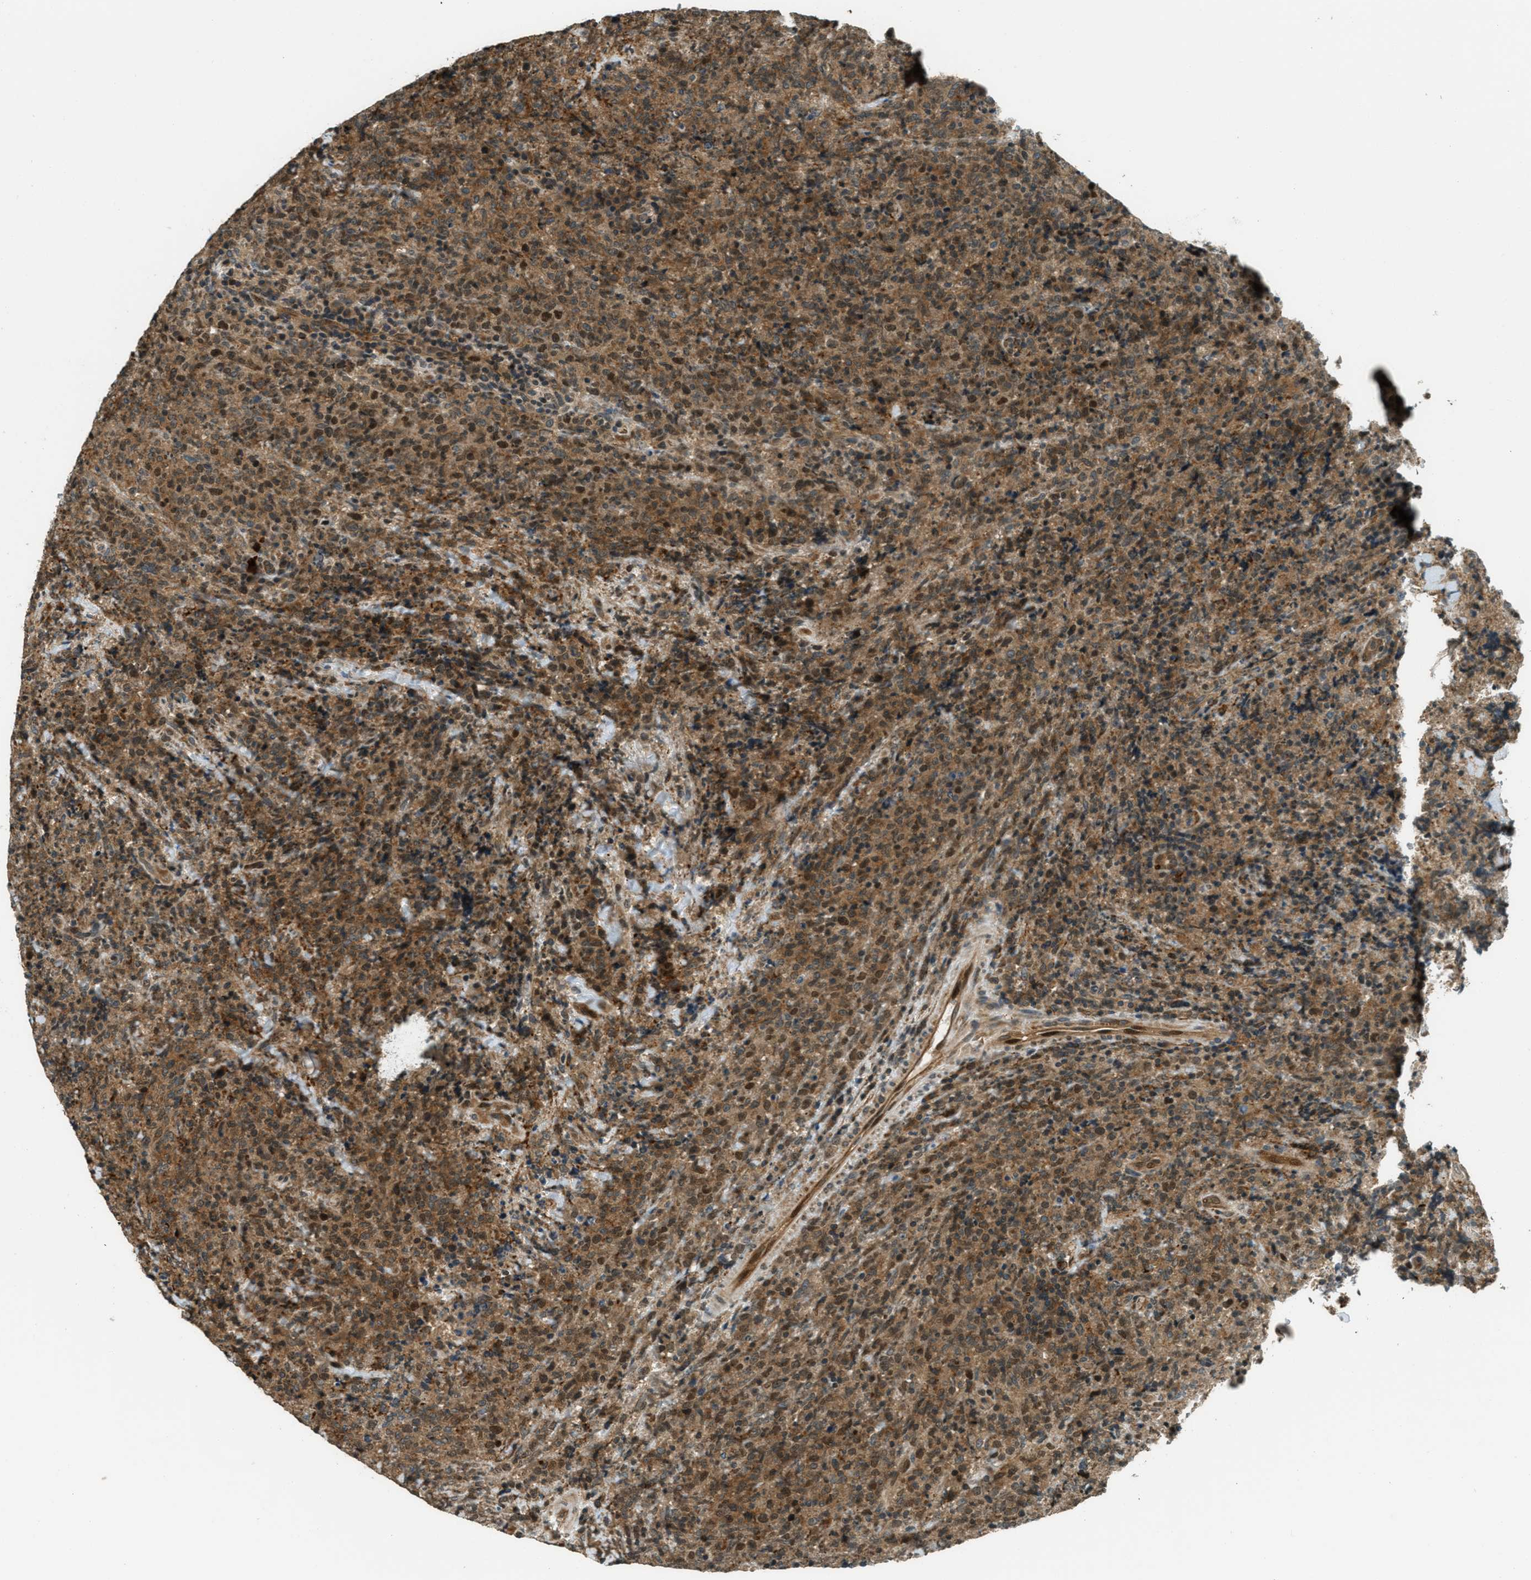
{"staining": {"intensity": "moderate", "quantity": ">75%", "location": "cytoplasmic/membranous,nuclear"}, "tissue": "lymphoma", "cell_type": "Tumor cells", "image_type": "cancer", "snomed": [{"axis": "morphology", "description": "Malignant lymphoma, non-Hodgkin's type, High grade"}, {"axis": "topography", "description": "Tonsil"}], "caption": "High-grade malignant lymphoma, non-Hodgkin's type tissue shows moderate cytoplasmic/membranous and nuclear expression in approximately >75% of tumor cells (DAB IHC with brightfield microscopy, high magnification).", "gene": "PTPN23", "patient": {"sex": "female", "age": 36}}